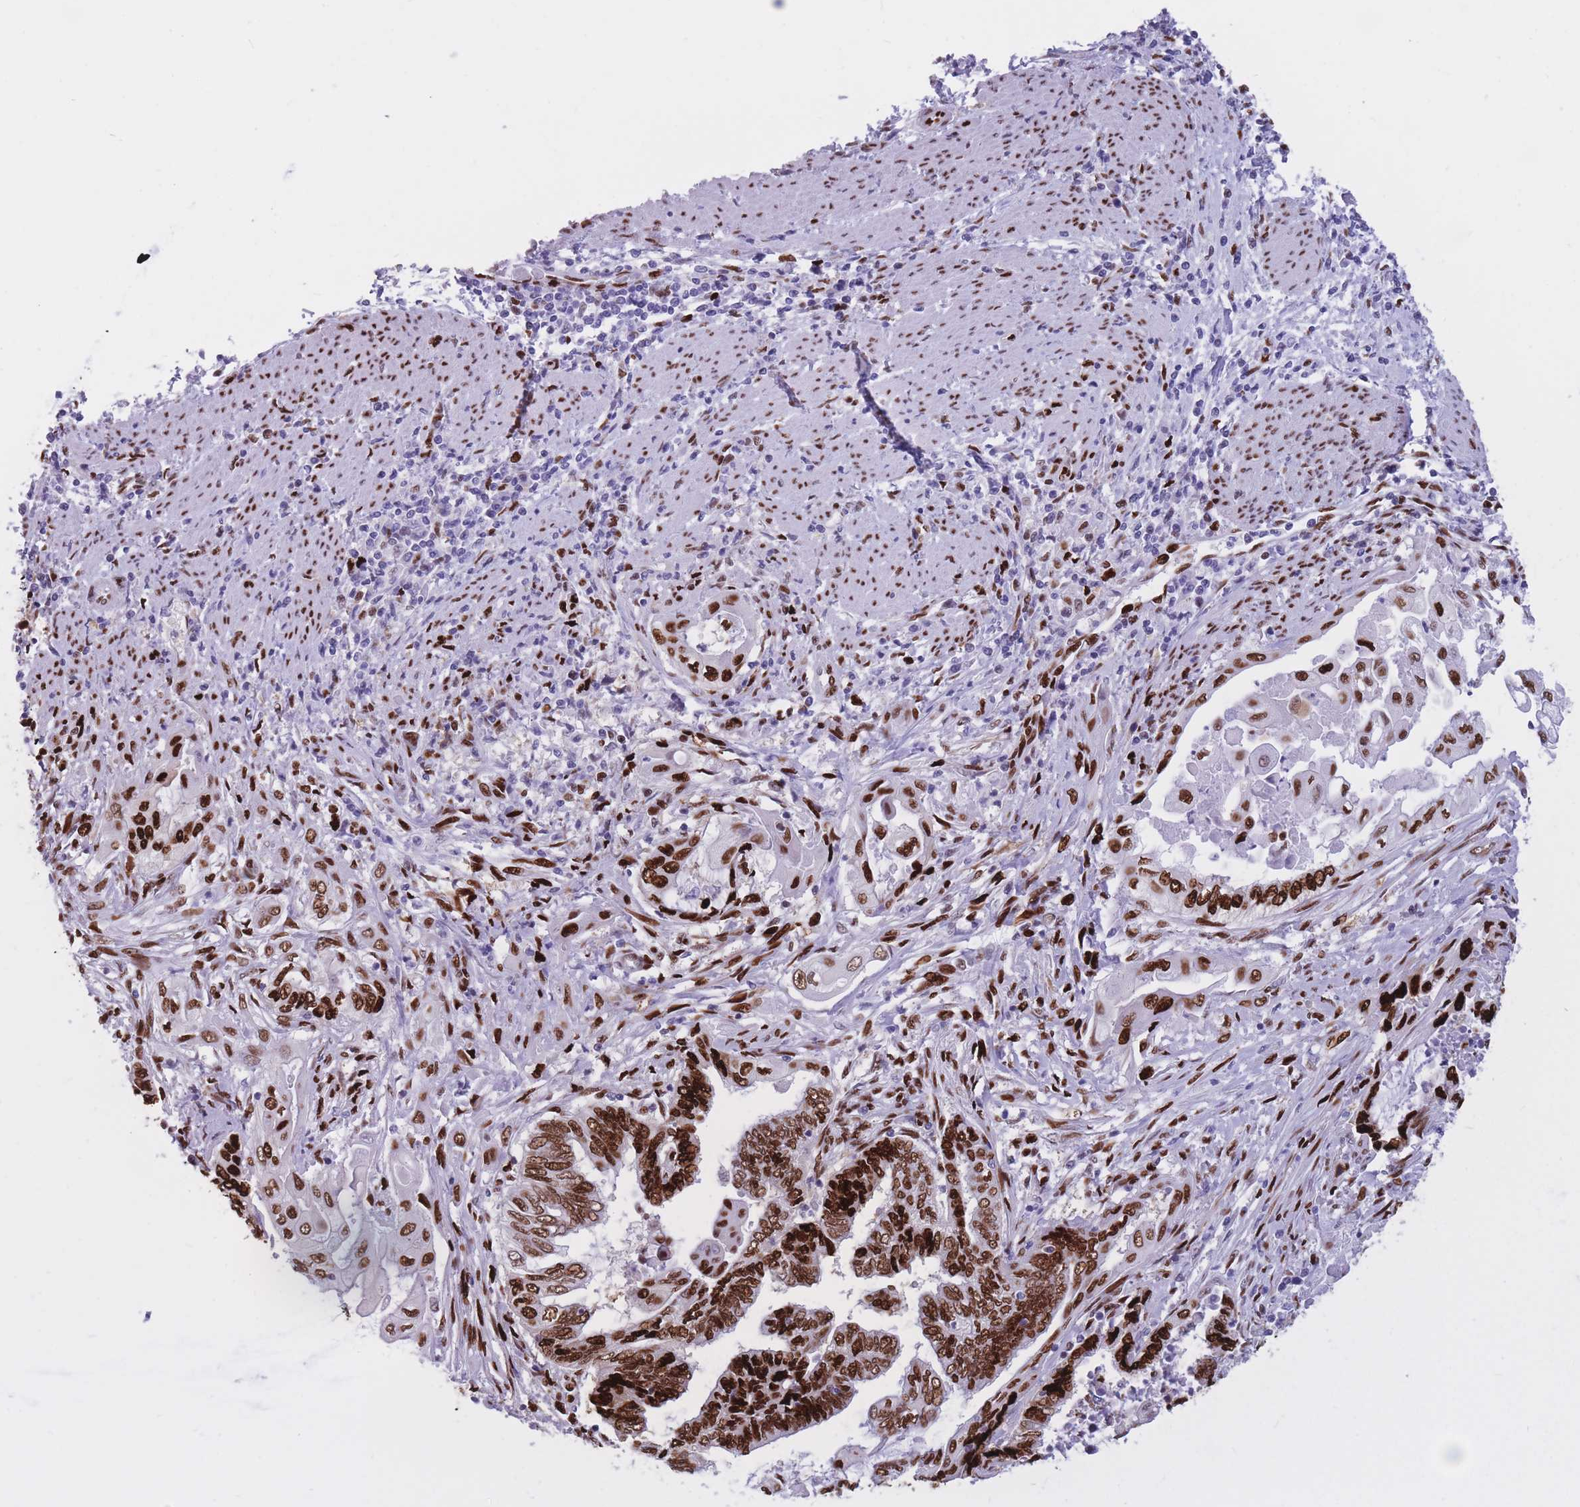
{"staining": {"intensity": "strong", "quantity": ">75%", "location": "nuclear"}, "tissue": "endometrial cancer", "cell_type": "Tumor cells", "image_type": "cancer", "snomed": [{"axis": "morphology", "description": "Adenocarcinoma, NOS"}, {"axis": "topography", "description": "Uterus"}, {"axis": "topography", "description": "Endometrium"}], "caption": "The micrograph exhibits immunohistochemical staining of endometrial adenocarcinoma. There is strong nuclear staining is present in about >75% of tumor cells.", "gene": "NASP", "patient": {"sex": "female", "age": 70}}